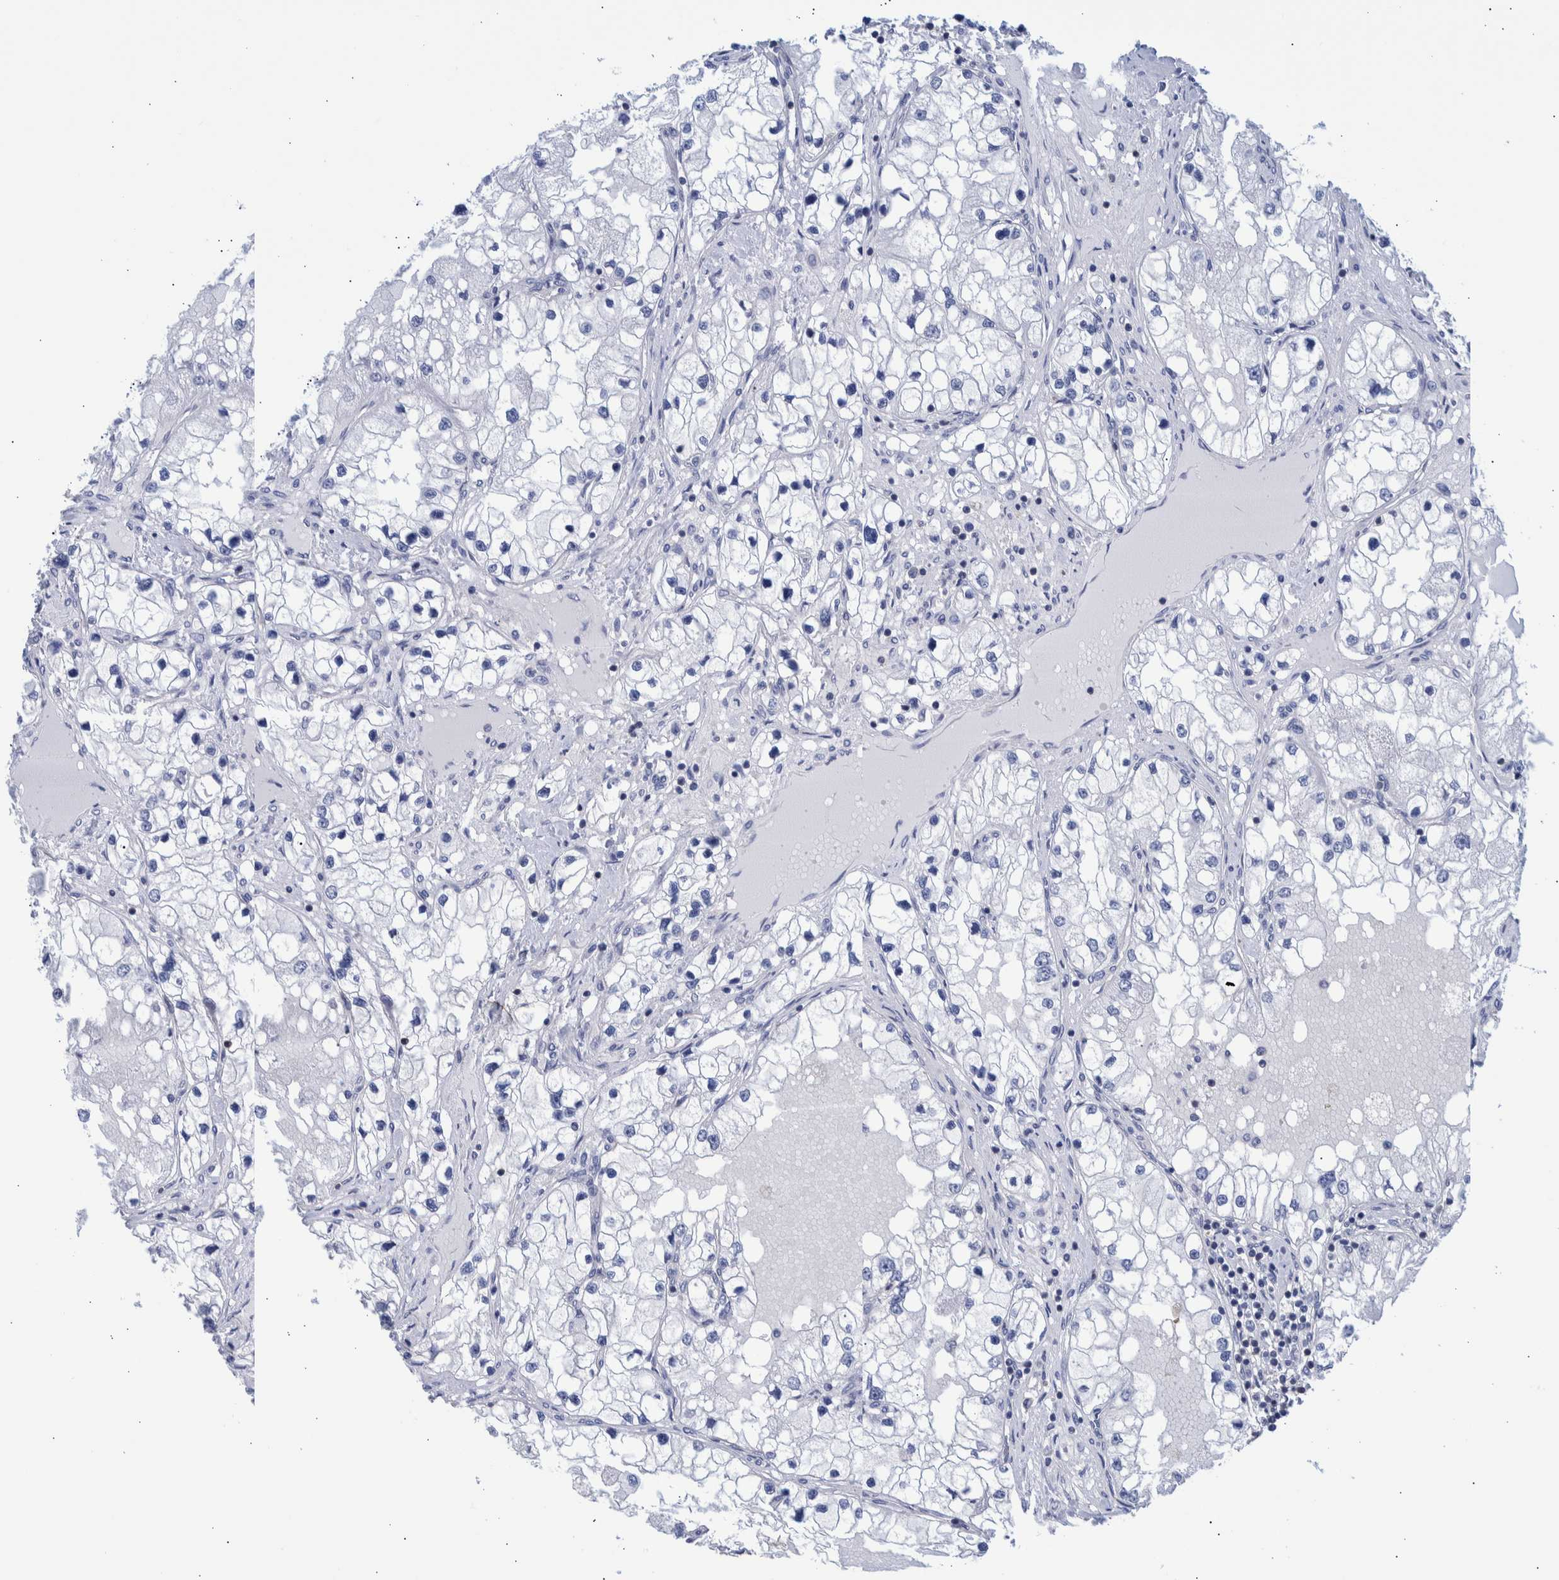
{"staining": {"intensity": "negative", "quantity": "none", "location": "none"}, "tissue": "renal cancer", "cell_type": "Tumor cells", "image_type": "cancer", "snomed": [{"axis": "morphology", "description": "Adenocarcinoma, NOS"}, {"axis": "topography", "description": "Kidney"}], "caption": "The immunohistochemistry (IHC) histopathology image has no significant positivity in tumor cells of renal adenocarcinoma tissue.", "gene": "PPP3CC", "patient": {"sex": "male", "age": 68}}